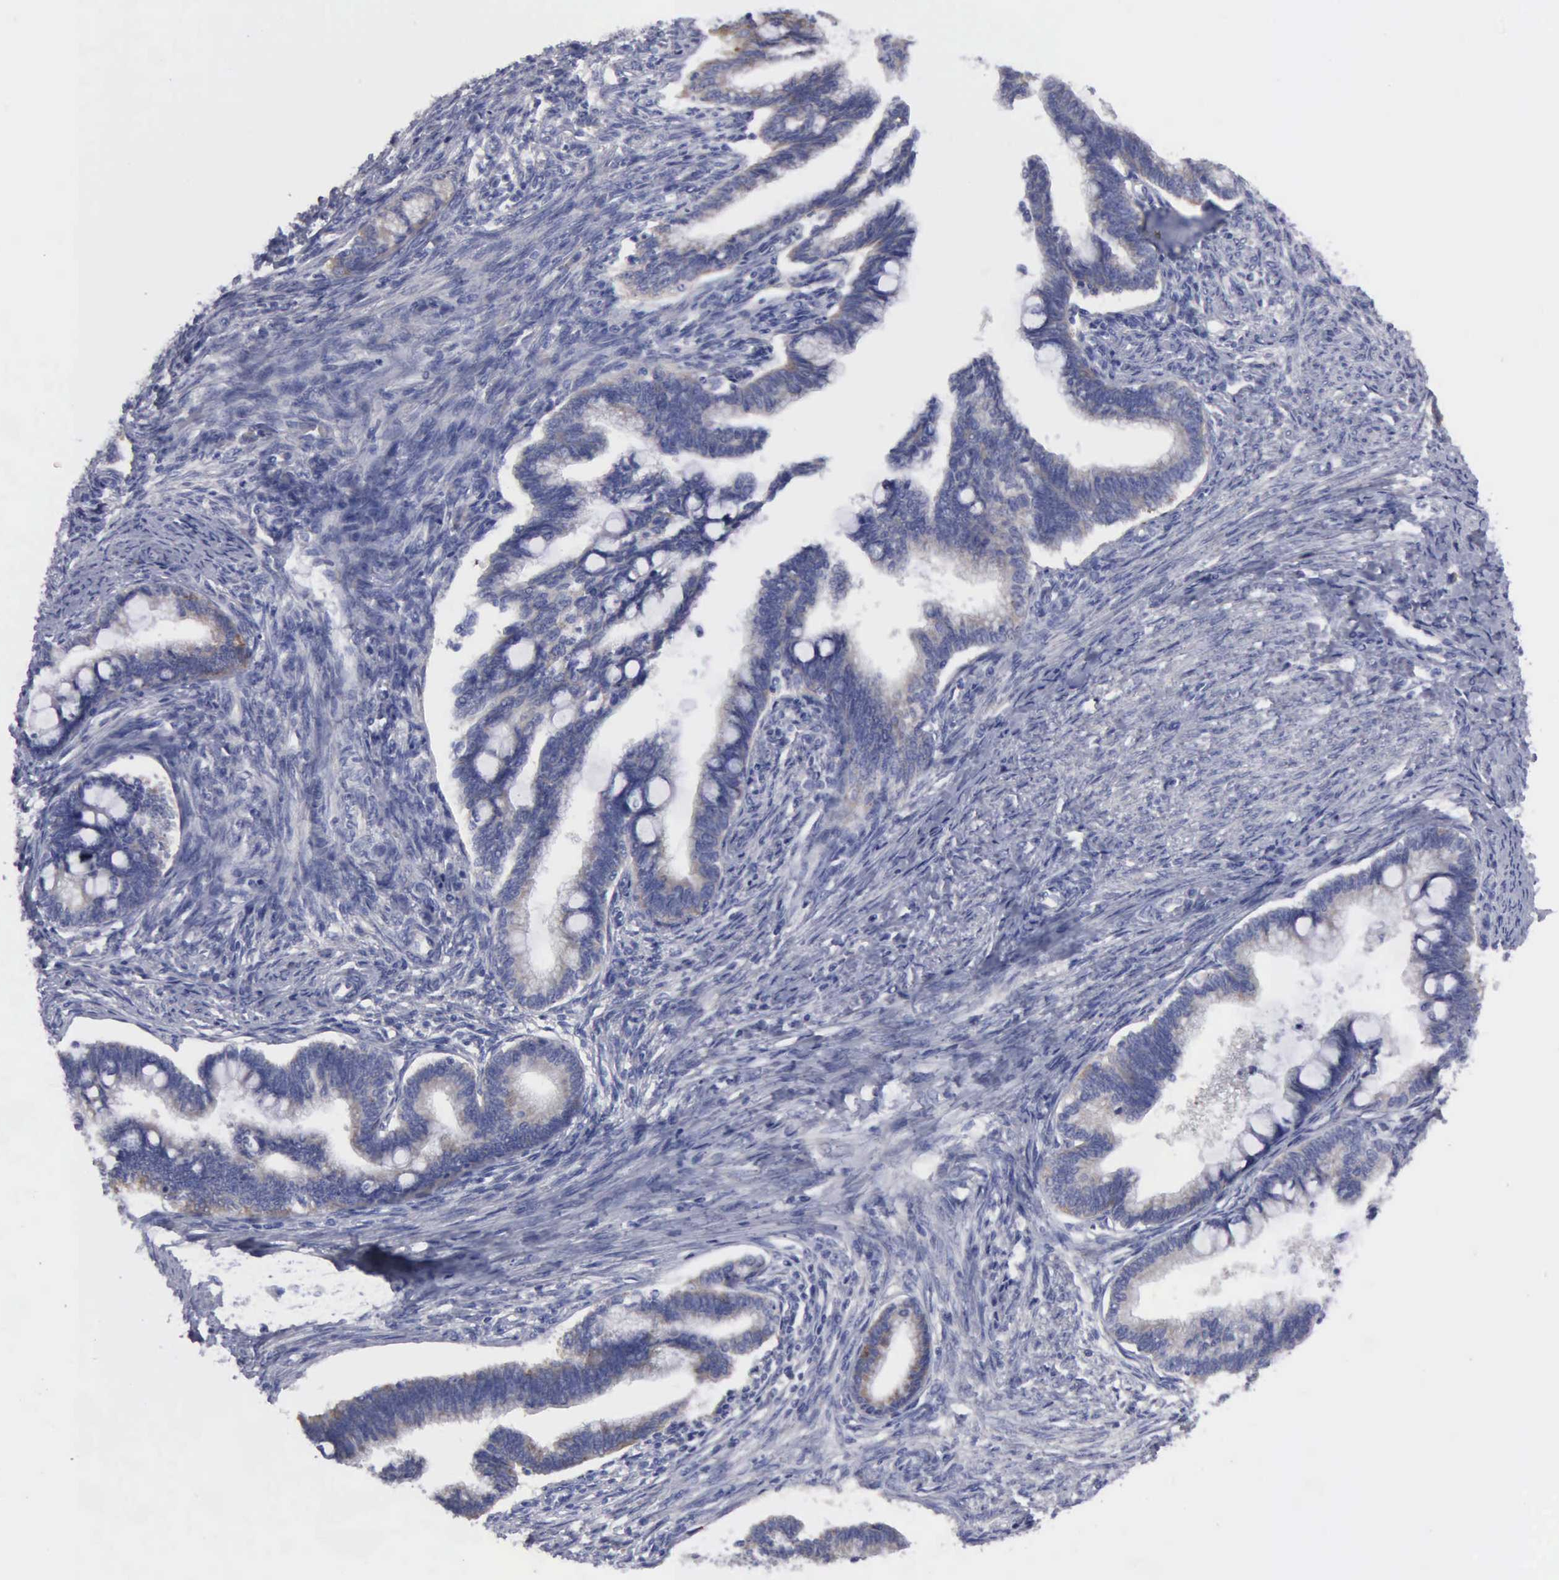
{"staining": {"intensity": "weak", "quantity": "<25%", "location": "cytoplasmic/membranous"}, "tissue": "cervical cancer", "cell_type": "Tumor cells", "image_type": "cancer", "snomed": [{"axis": "morphology", "description": "Adenocarcinoma, NOS"}, {"axis": "topography", "description": "Cervix"}], "caption": "Human cervical adenocarcinoma stained for a protein using immunohistochemistry reveals no staining in tumor cells.", "gene": "TXLNG", "patient": {"sex": "female", "age": 36}}